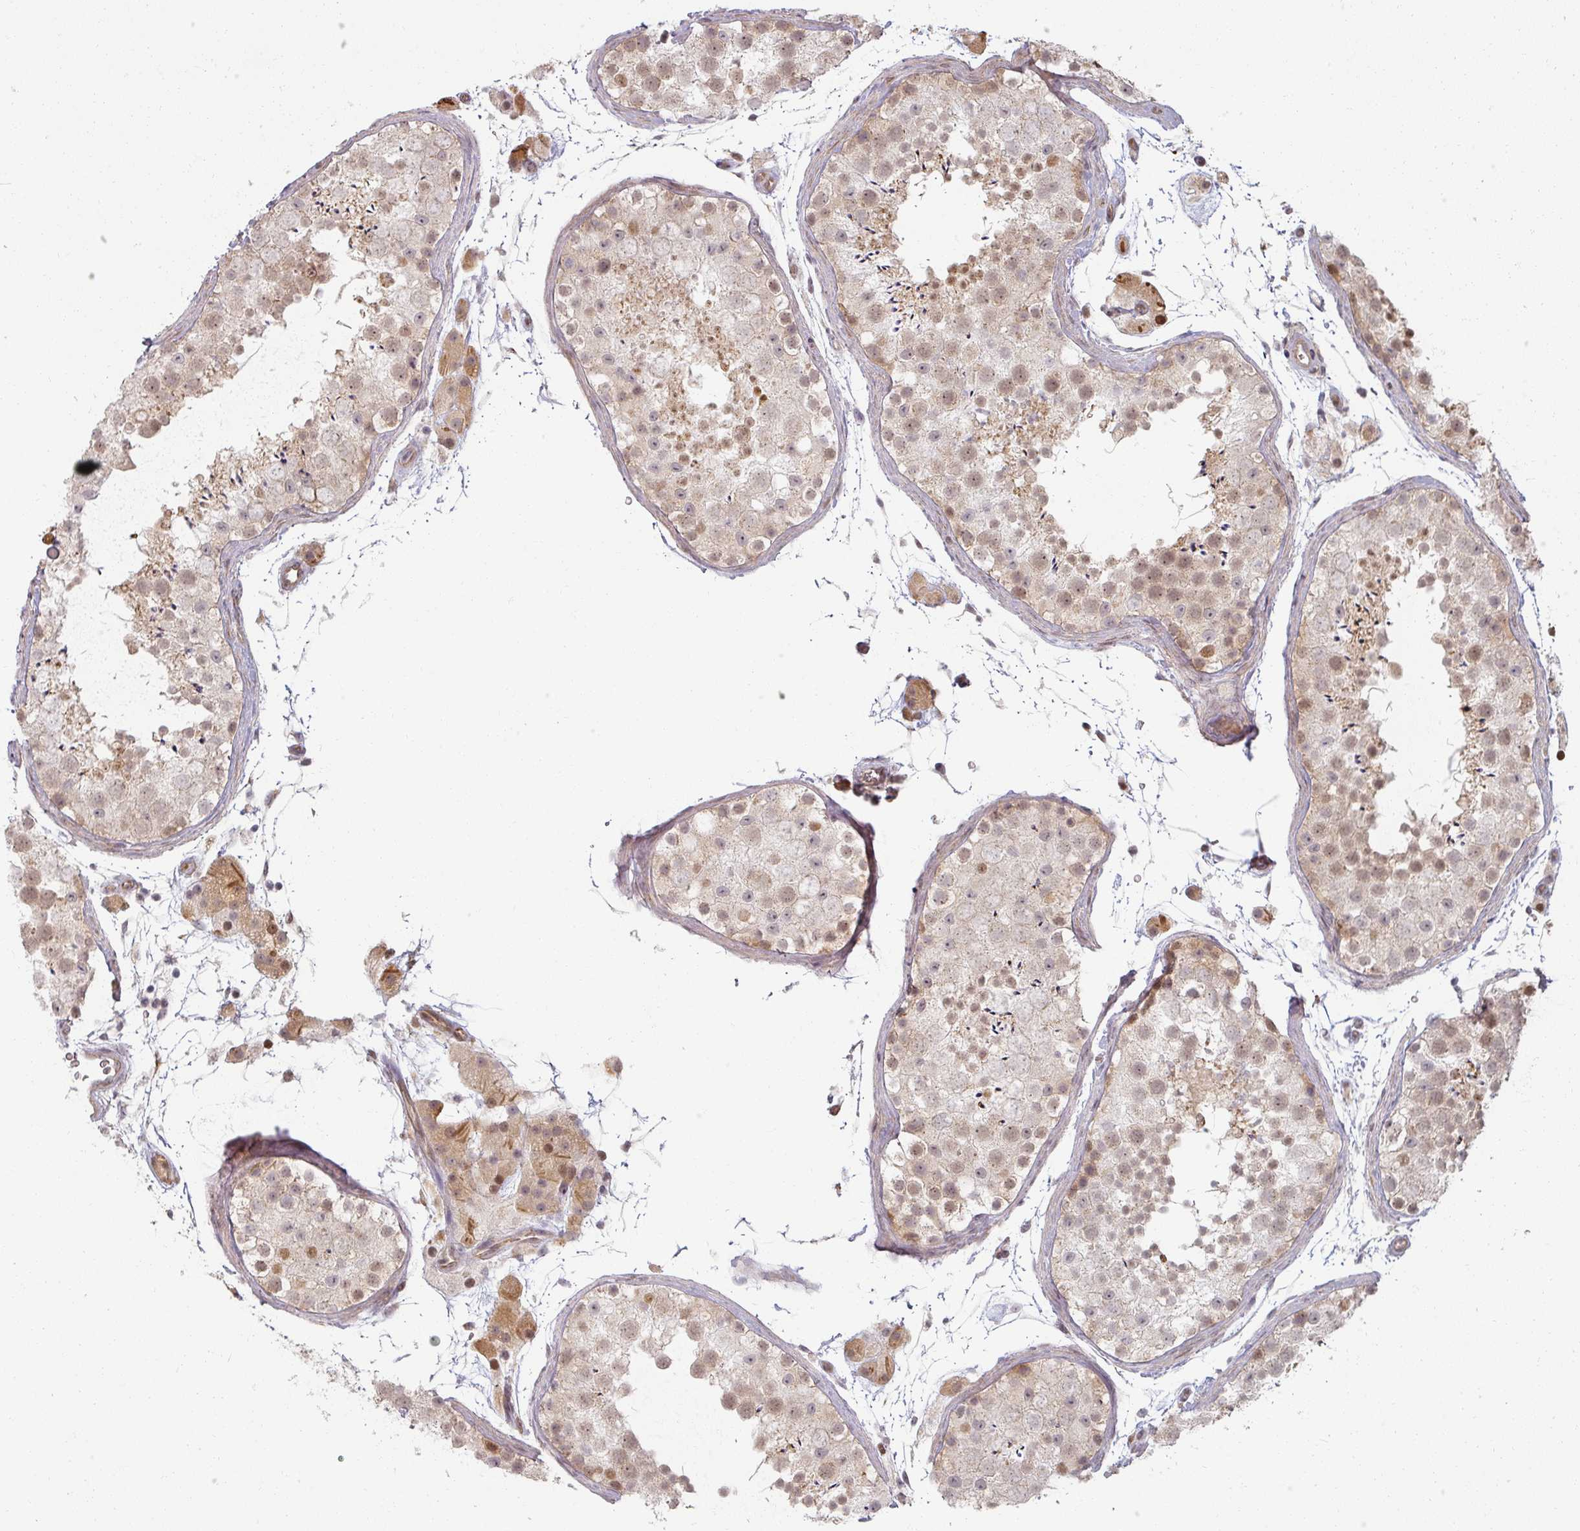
{"staining": {"intensity": "moderate", "quantity": "25%-75%", "location": "cytoplasmic/membranous,nuclear"}, "tissue": "testis", "cell_type": "Cells in seminiferous ducts", "image_type": "normal", "snomed": [{"axis": "morphology", "description": "Normal tissue, NOS"}, {"axis": "topography", "description": "Testis"}], "caption": "IHC image of unremarkable human testis stained for a protein (brown), which reveals medium levels of moderate cytoplasmic/membranous,nuclear staining in about 25%-75% of cells in seminiferous ducts.", "gene": "MED19", "patient": {"sex": "male", "age": 41}}